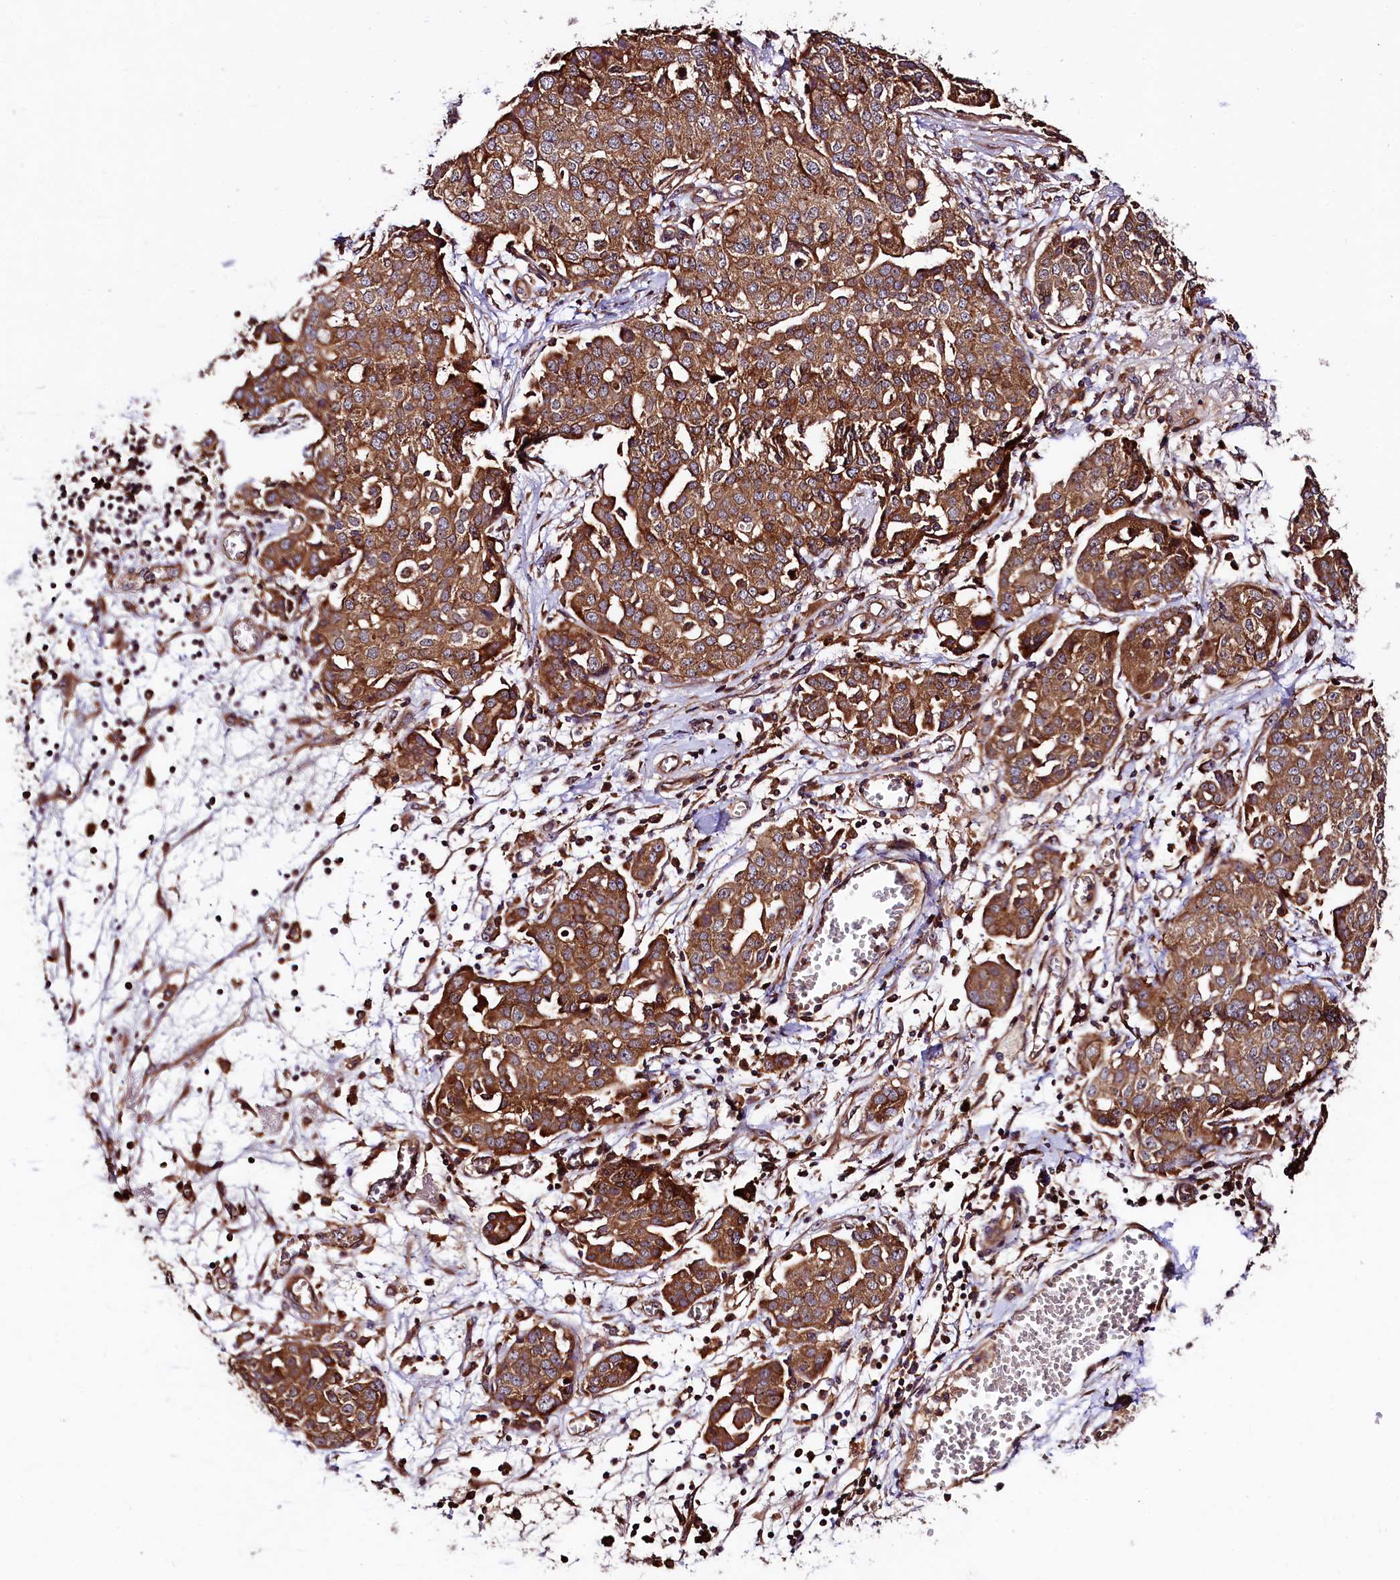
{"staining": {"intensity": "moderate", "quantity": ">75%", "location": "cytoplasmic/membranous"}, "tissue": "ovarian cancer", "cell_type": "Tumor cells", "image_type": "cancer", "snomed": [{"axis": "morphology", "description": "Cystadenocarcinoma, serous, NOS"}, {"axis": "topography", "description": "Soft tissue"}, {"axis": "topography", "description": "Ovary"}], "caption": "Serous cystadenocarcinoma (ovarian) stained for a protein reveals moderate cytoplasmic/membranous positivity in tumor cells.", "gene": "VPS35", "patient": {"sex": "female", "age": 57}}